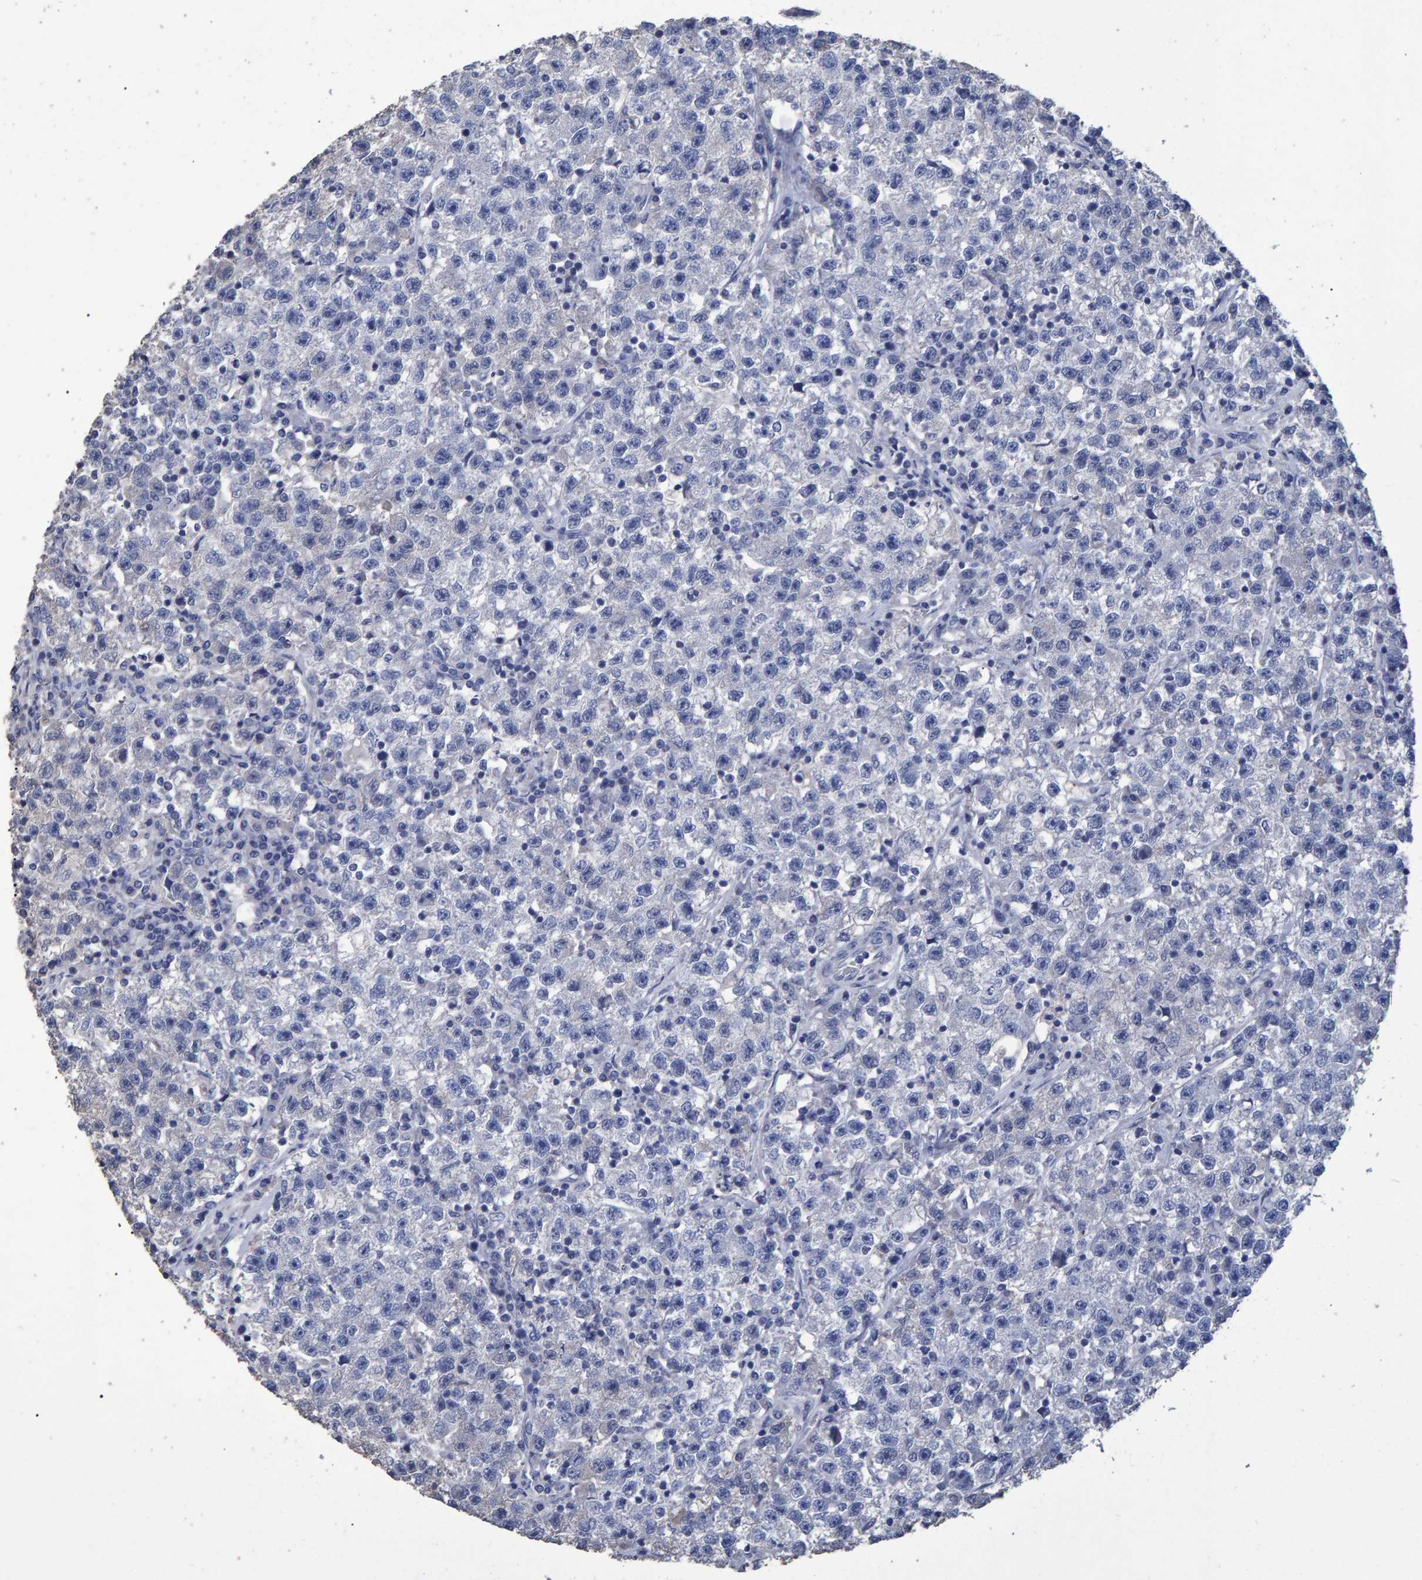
{"staining": {"intensity": "negative", "quantity": "none", "location": "none"}, "tissue": "testis cancer", "cell_type": "Tumor cells", "image_type": "cancer", "snomed": [{"axis": "morphology", "description": "Seminoma, NOS"}, {"axis": "topography", "description": "Testis"}], "caption": "Testis seminoma was stained to show a protein in brown. There is no significant staining in tumor cells.", "gene": "HEMGN", "patient": {"sex": "male", "age": 22}}